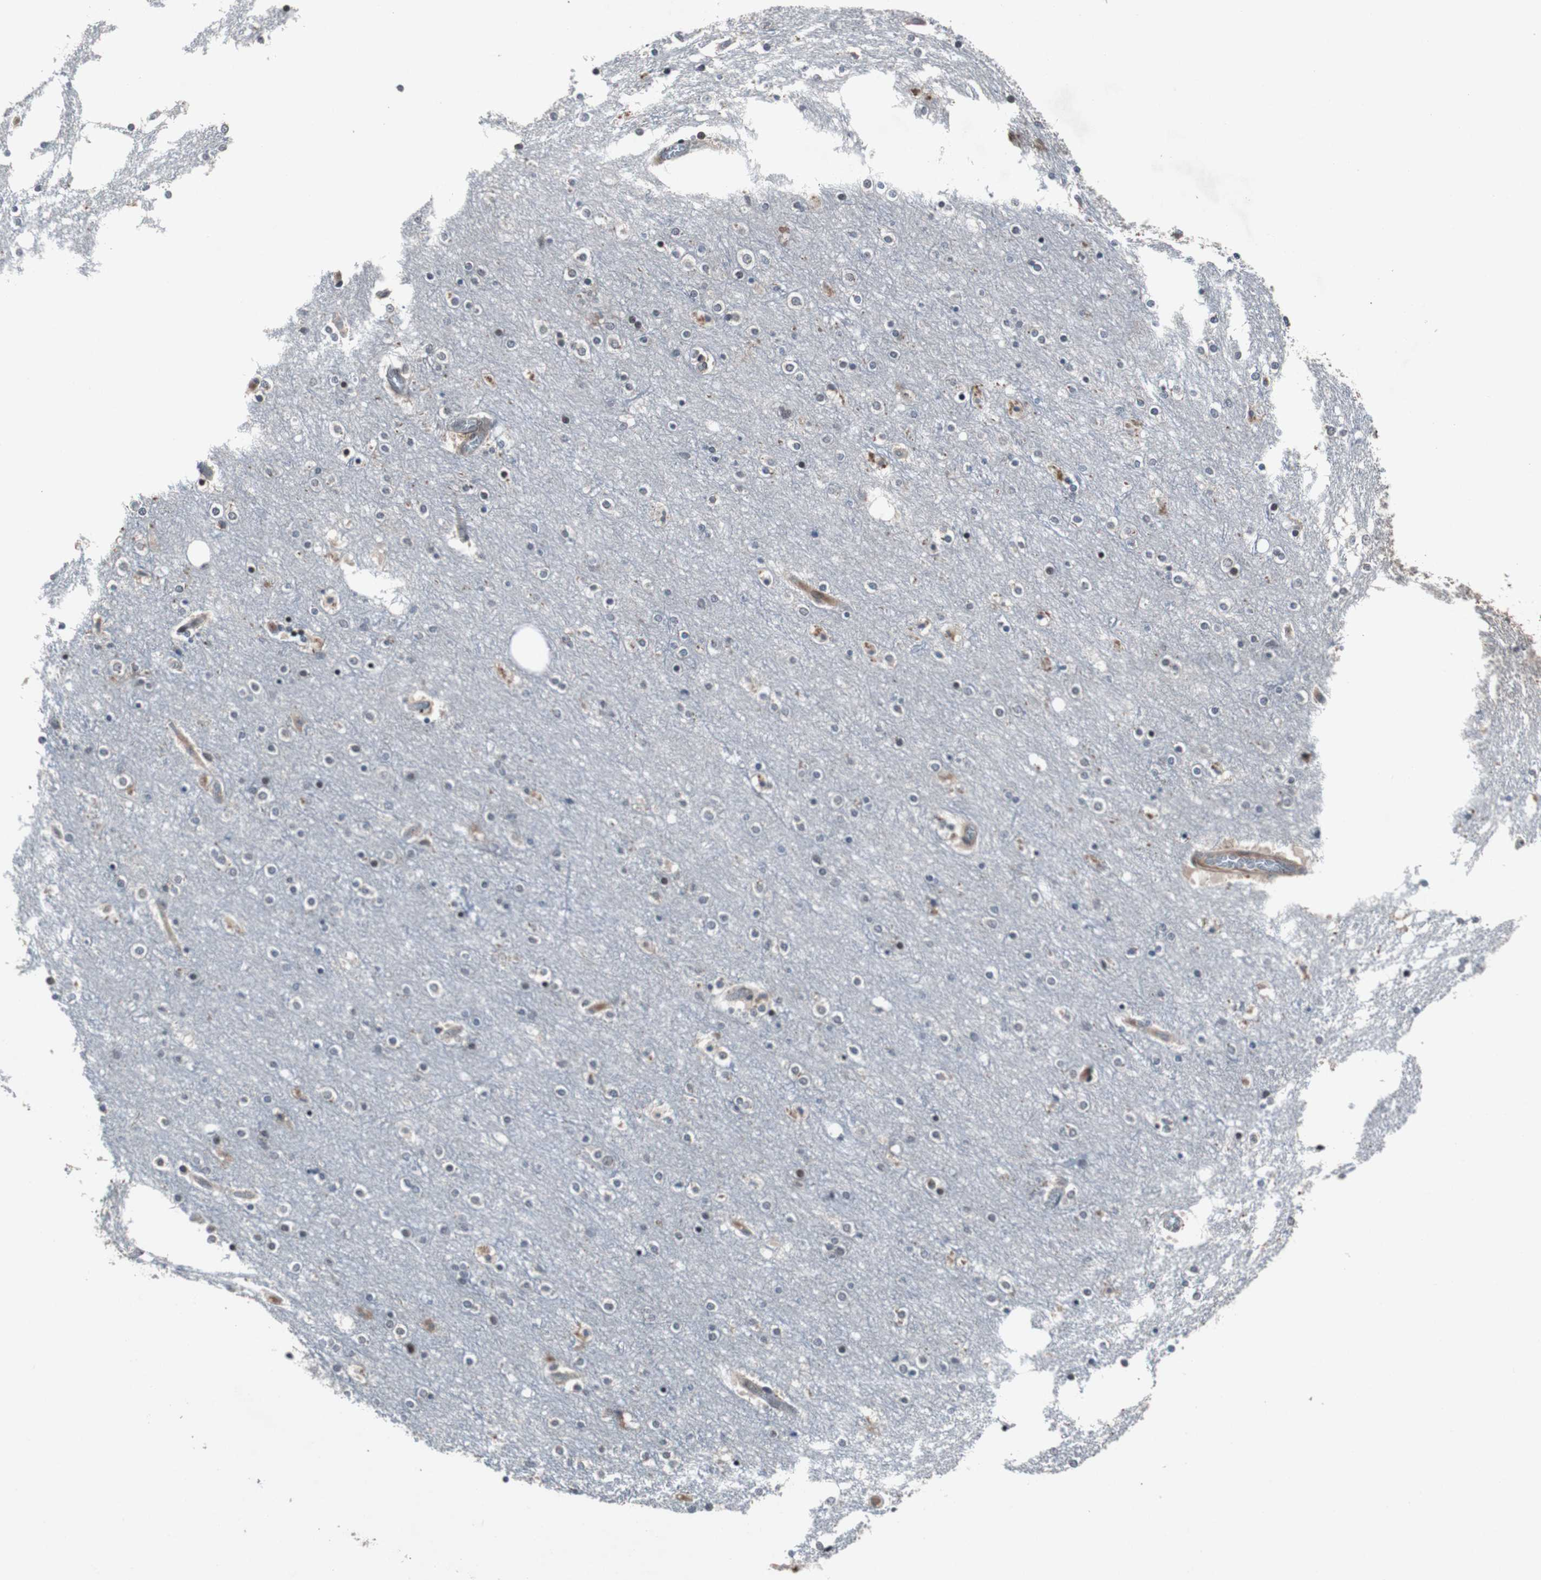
{"staining": {"intensity": "negative", "quantity": "none", "location": "none"}, "tissue": "cerebral cortex", "cell_type": "Endothelial cells", "image_type": "normal", "snomed": [{"axis": "morphology", "description": "Normal tissue, NOS"}, {"axis": "topography", "description": "Cerebral cortex"}], "caption": "A high-resolution micrograph shows immunohistochemistry staining of unremarkable cerebral cortex, which demonstrates no significant expression in endothelial cells.", "gene": "TP63", "patient": {"sex": "female", "age": 54}}